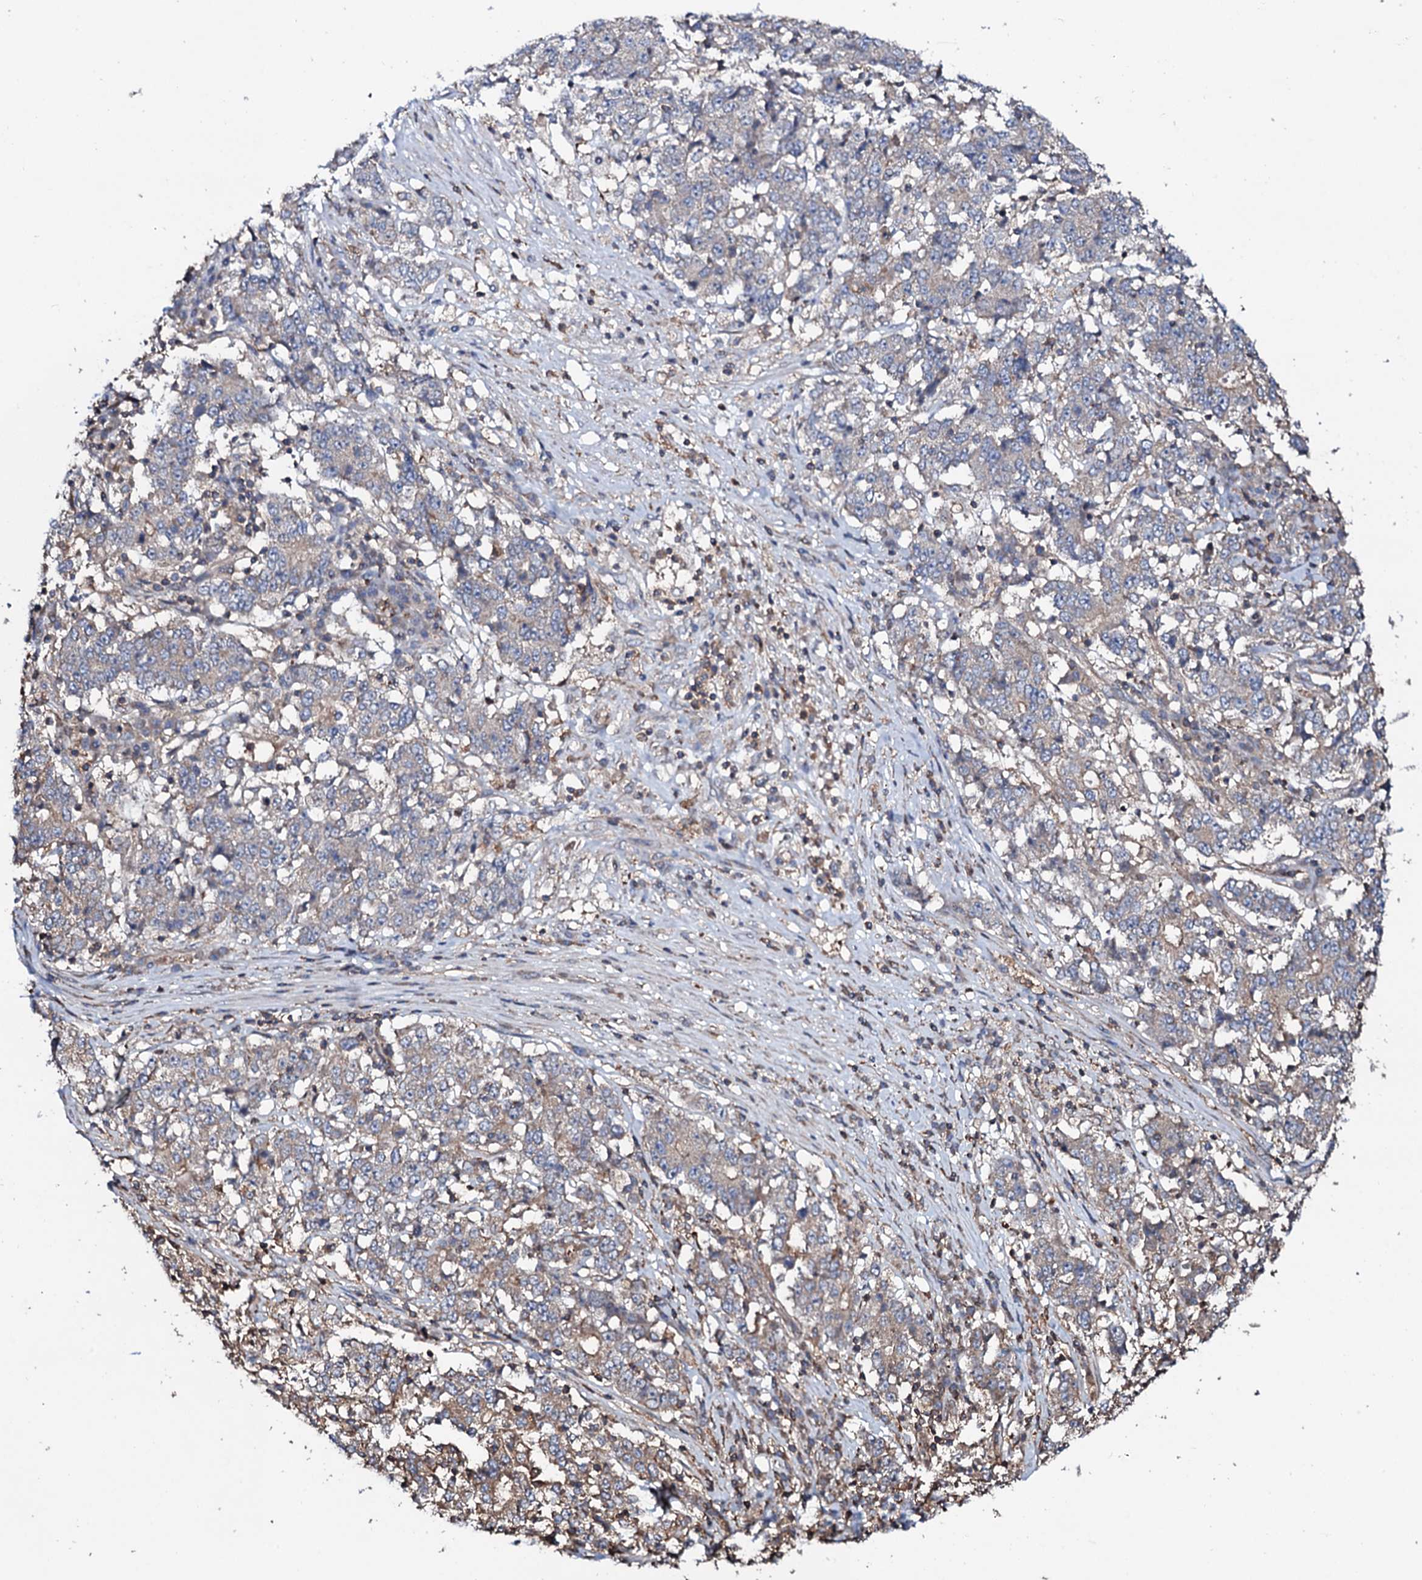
{"staining": {"intensity": "weak", "quantity": "25%-75%", "location": "cytoplasmic/membranous"}, "tissue": "stomach cancer", "cell_type": "Tumor cells", "image_type": "cancer", "snomed": [{"axis": "morphology", "description": "Adenocarcinoma, NOS"}, {"axis": "topography", "description": "Stomach"}], "caption": "Weak cytoplasmic/membranous expression is appreciated in about 25%-75% of tumor cells in stomach cancer. (brown staining indicates protein expression, while blue staining denotes nuclei).", "gene": "COG6", "patient": {"sex": "male", "age": 59}}